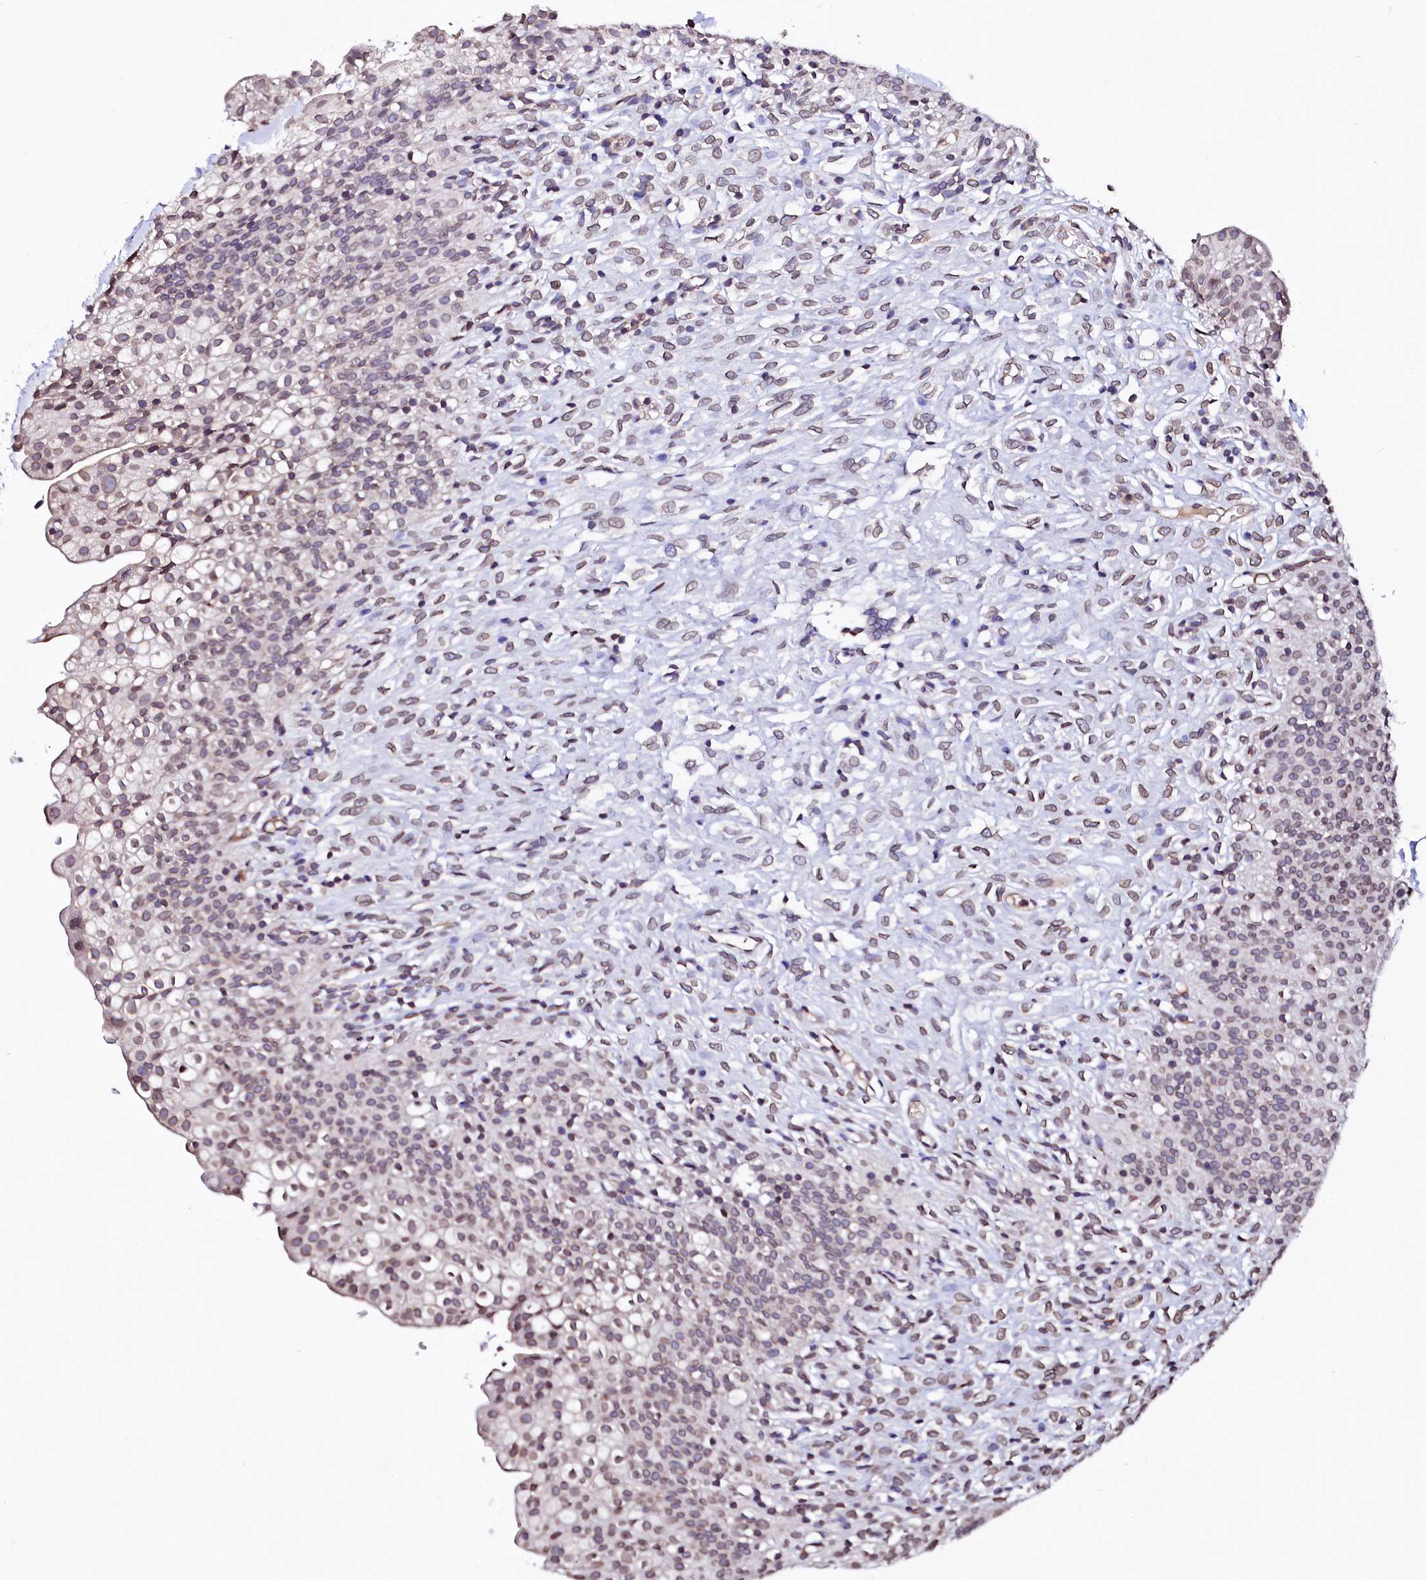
{"staining": {"intensity": "weak", "quantity": "<25%", "location": "cytoplasmic/membranous"}, "tissue": "urinary bladder", "cell_type": "Urothelial cells", "image_type": "normal", "snomed": [{"axis": "morphology", "description": "Normal tissue, NOS"}, {"axis": "topography", "description": "Urinary bladder"}], "caption": "DAB immunohistochemical staining of normal human urinary bladder shows no significant staining in urothelial cells.", "gene": "HAND1", "patient": {"sex": "male", "age": 55}}